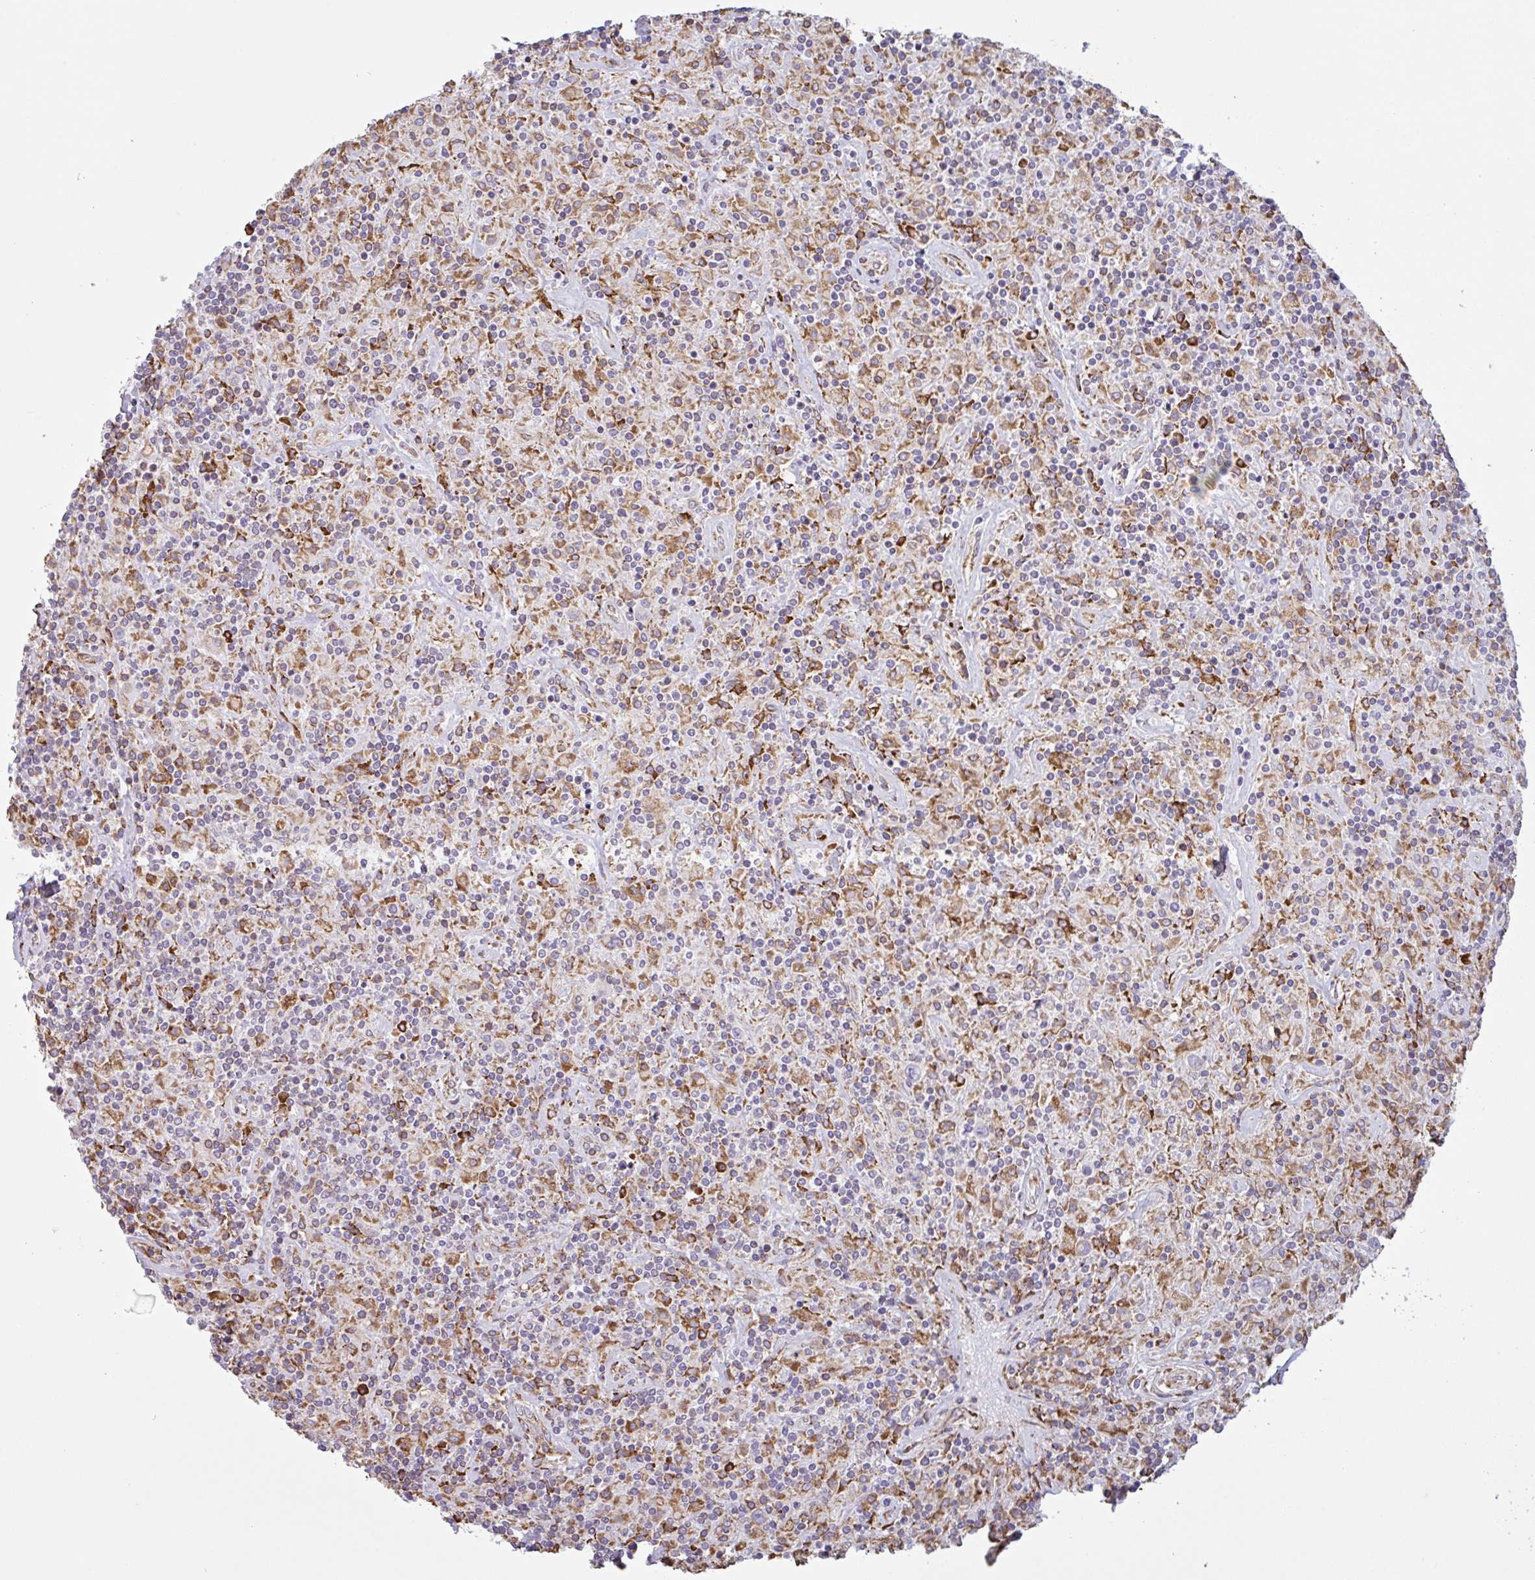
{"staining": {"intensity": "moderate", "quantity": ">75%", "location": "cytoplasmic/membranous"}, "tissue": "lymphoma", "cell_type": "Tumor cells", "image_type": "cancer", "snomed": [{"axis": "morphology", "description": "Hodgkin's disease, NOS"}, {"axis": "topography", "description": "Lymph node"}], "caption": "This histopathology image demonstrates Hodgkin's disease stained with IHC to label a protein in brown. The cytoplasmic/membranous of tumor cells show moderate positivity for the protein. Nuclei are counter-stained blue.", "gene": "DOK4", "patient": {"sex": "male", "age": 70}}